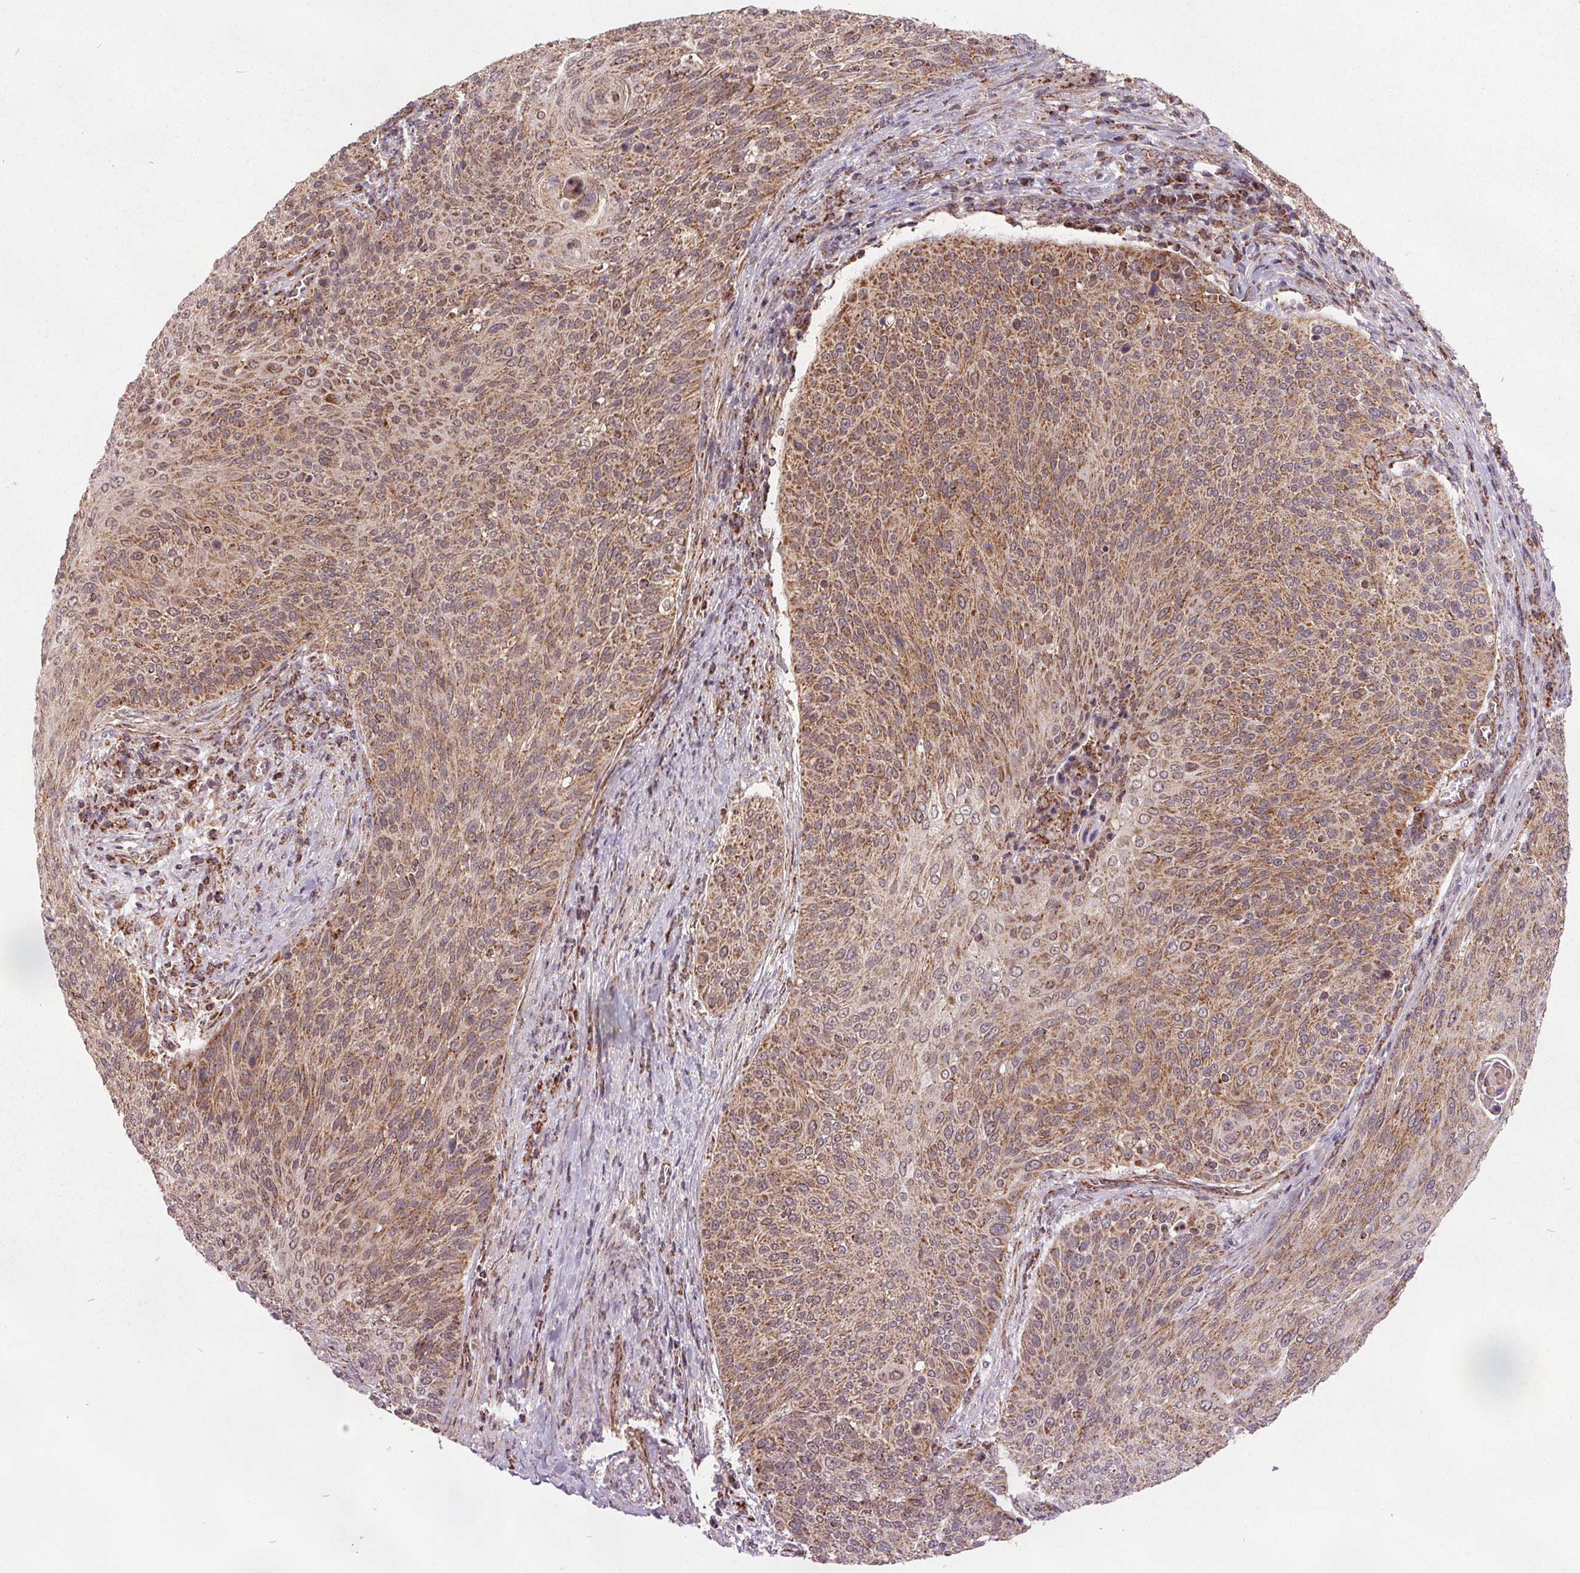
{"staining": {"intensity": "moderate", "quantity": ">75%", "location": "cytoplasmic/membranous"}, "tissue": "cervical cancer", "cell_type": "Tumor cells", "image_type": "cancer", "snomed": [{"axis": "morphology", "description": "Squamous cell carcinoma, NOS"}, {"axis": "topography", "description": "Cervix"}], "caption": "Squamous cell carcinoma (cervical) was stained to show a protein in brown. There is medium levels of moderate cytoplasmic/membranous expression in about >75% of tumor cells.", "gene": "NDUFS6", "patient": {"sex": "female", "age": 31}}